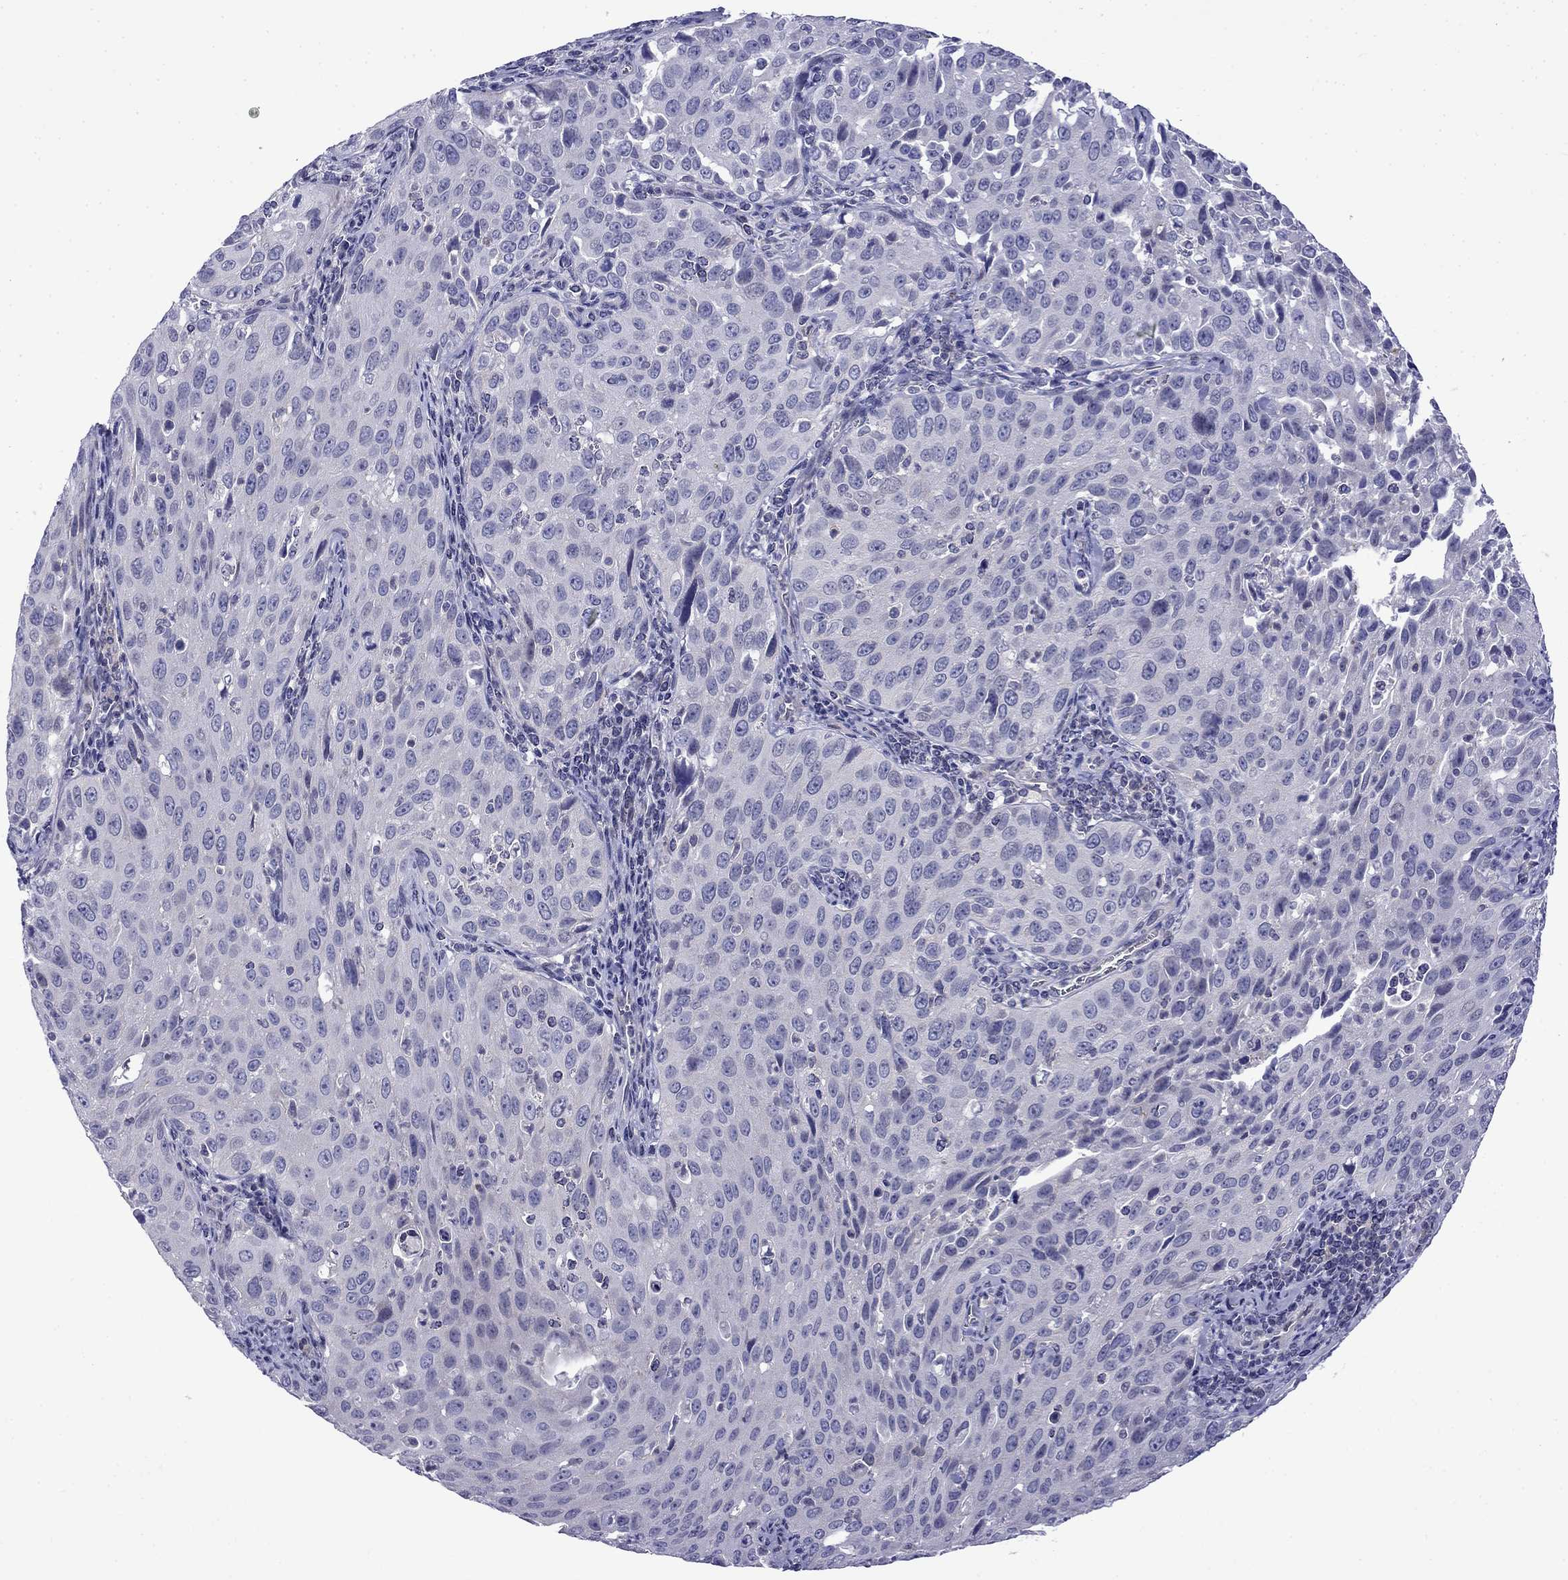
{"staining": {"intensity": "negative", "quantity": "none", "location": "none"}, "tissue": "cervical cancer", "cell_type": "Tumor cells", "image_type": "cancer", "snomed": [{"axis": "morphology", "description": "Squamous cell carcinoma, NOS"}, {"axis": "topography", "description": "Cervix"}], "caption": "High magnification brightfield microscopy of cervical cancer (squamous cell carcinoma) stained with DAB (3,3'-diaminobenzidine) (brown) and counterstained with hematoxylin (blue): tumor cells show no significant positivity.", "gene": "PRR18", "patient": {"sex": "female", "age": 26}}